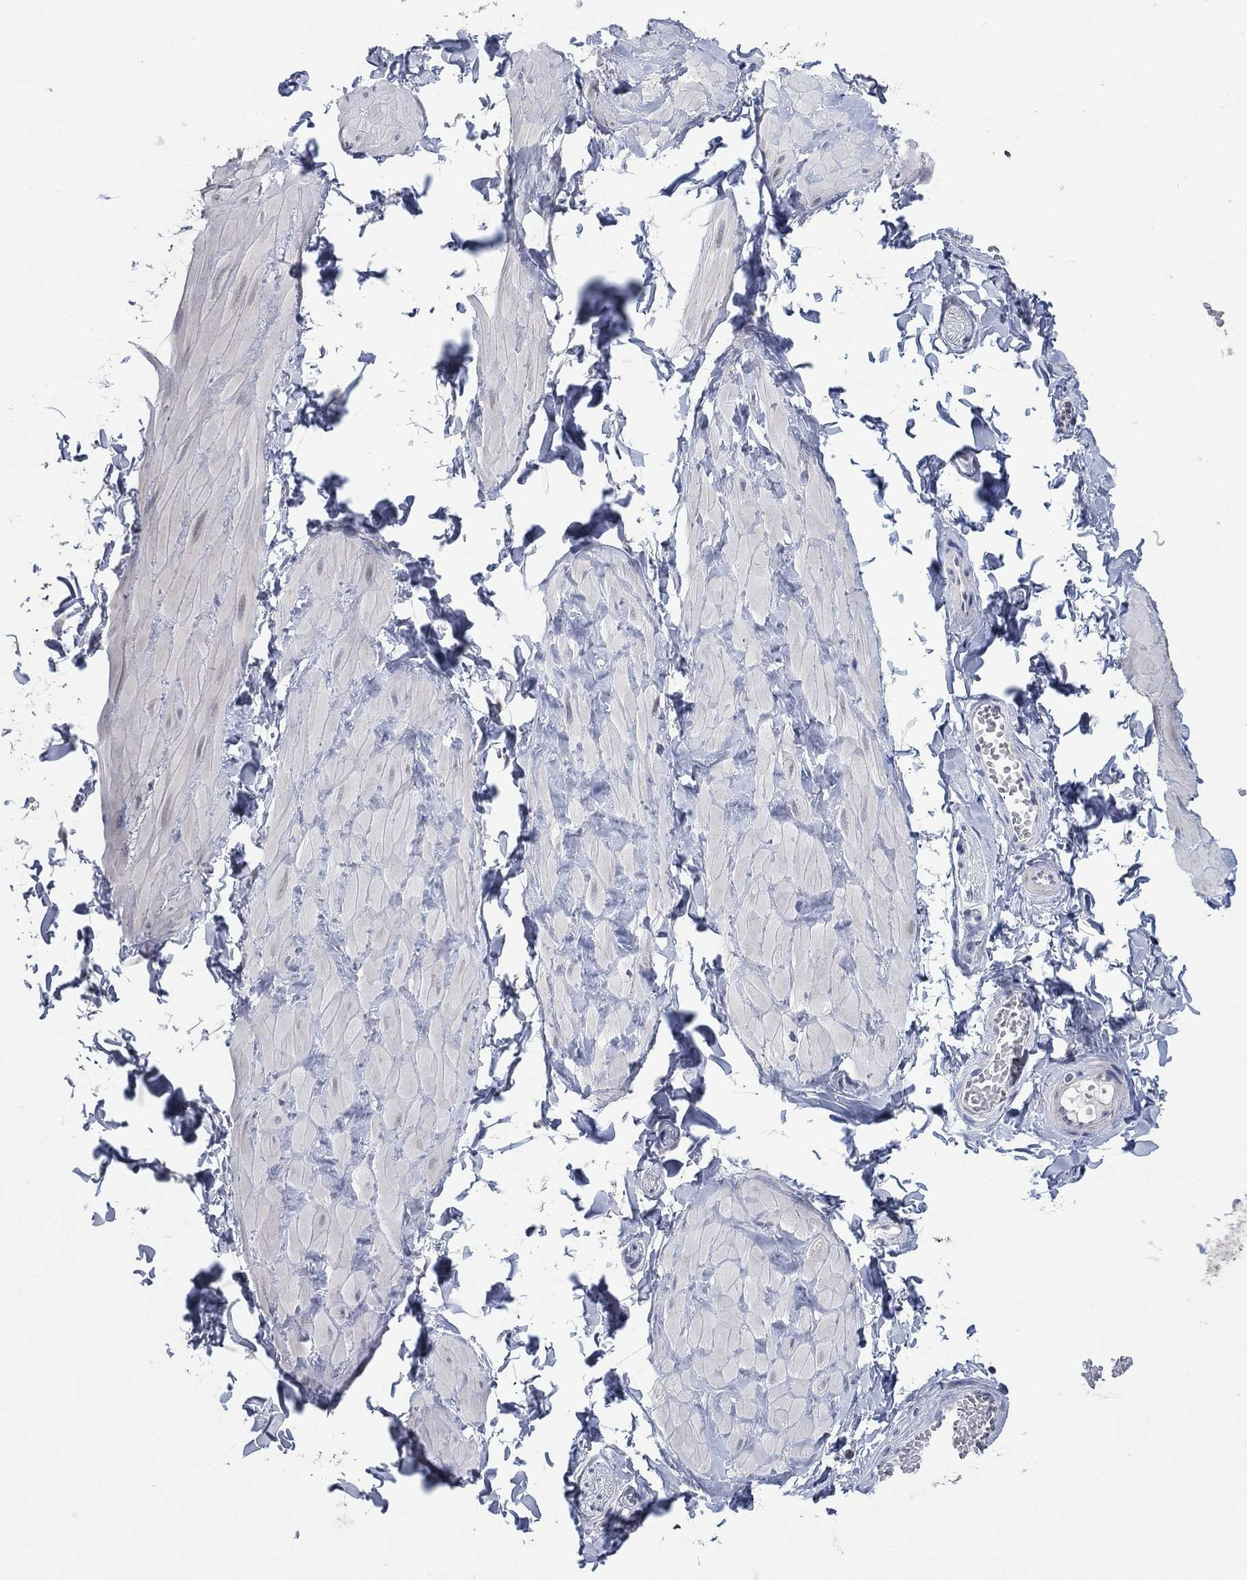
{"staining": {"intensity": "negative", "quantity": "none", "location": "none"}, "tissue": "adipose tissue", "cell_type": "Adipocytes", "image_type": "normal", "snomed": [{"axis": "morphology", "description": "Normal tissue, NOS"}, {"axis": "topography", "description": "Smooth muscle"}, {"axis": "topography", "description": "Peripheral nerve tissue"}], "caption": "Adipose tissue stained for a protein using IHC displays no staining adipocytes.", "gene": "SDC1", "patient": {"sex": "male", "age": 22}}